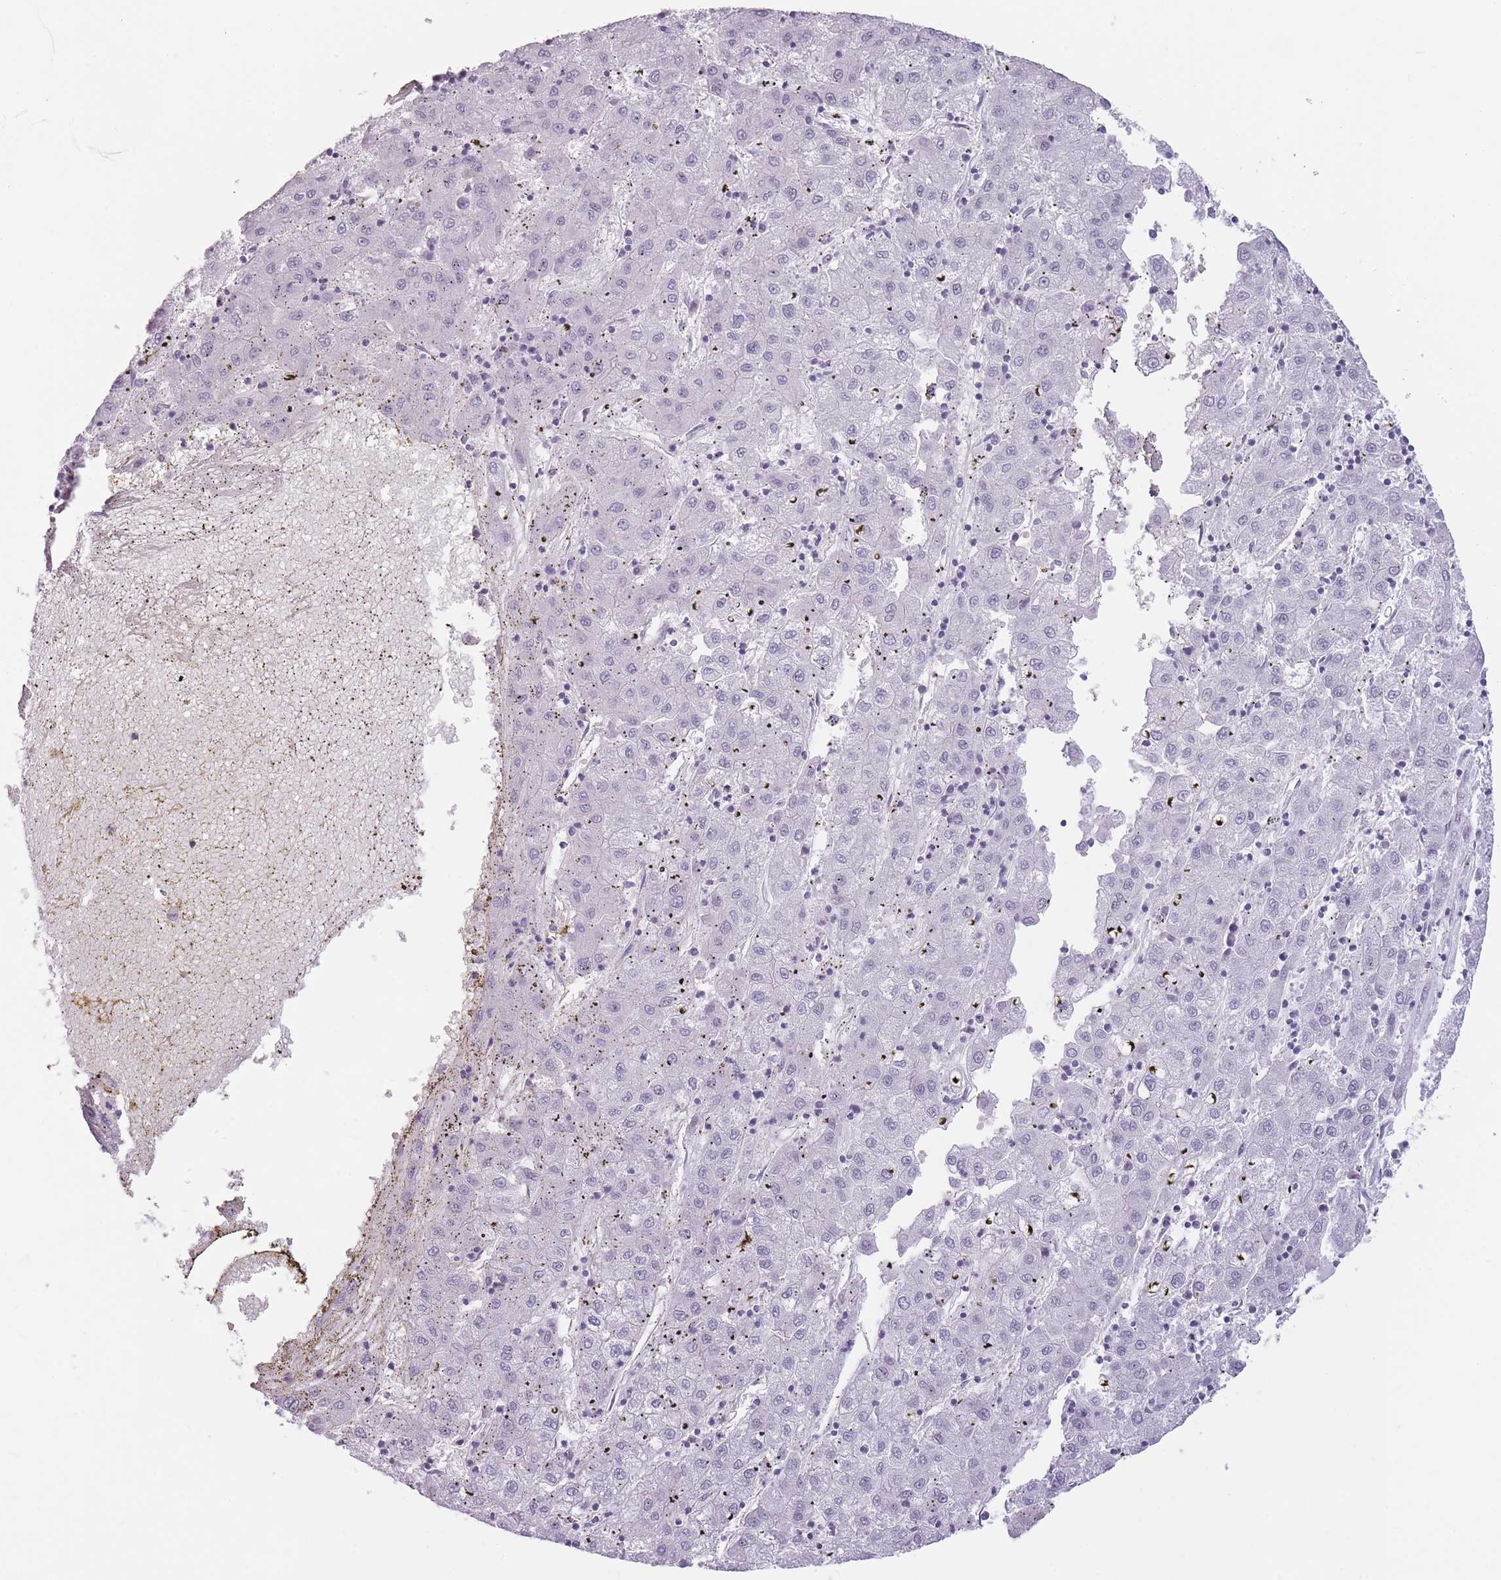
{"staining": {"intensity": "negative", "quantity": "none", "location": "none"}, "tissue": "liver cancer", "cell_type": "Tumor cells", "image_type": "cancer", "snomed": [{"axis": "morphology", "description": "Carcinoma, Hepatocellular, NOS"}, {"axis": "topography", "description": "Liver"}], "caption": "Immunohistochemistry (IHC) photomicrograph of neoplastic tissue: human liver cancer stained with DAB (3,3'-diaminobenzidine) reveals no significant protein positivity in tumor cells.", "gene": "GGT1", "patient": {"sex": "male", "age": 72}}